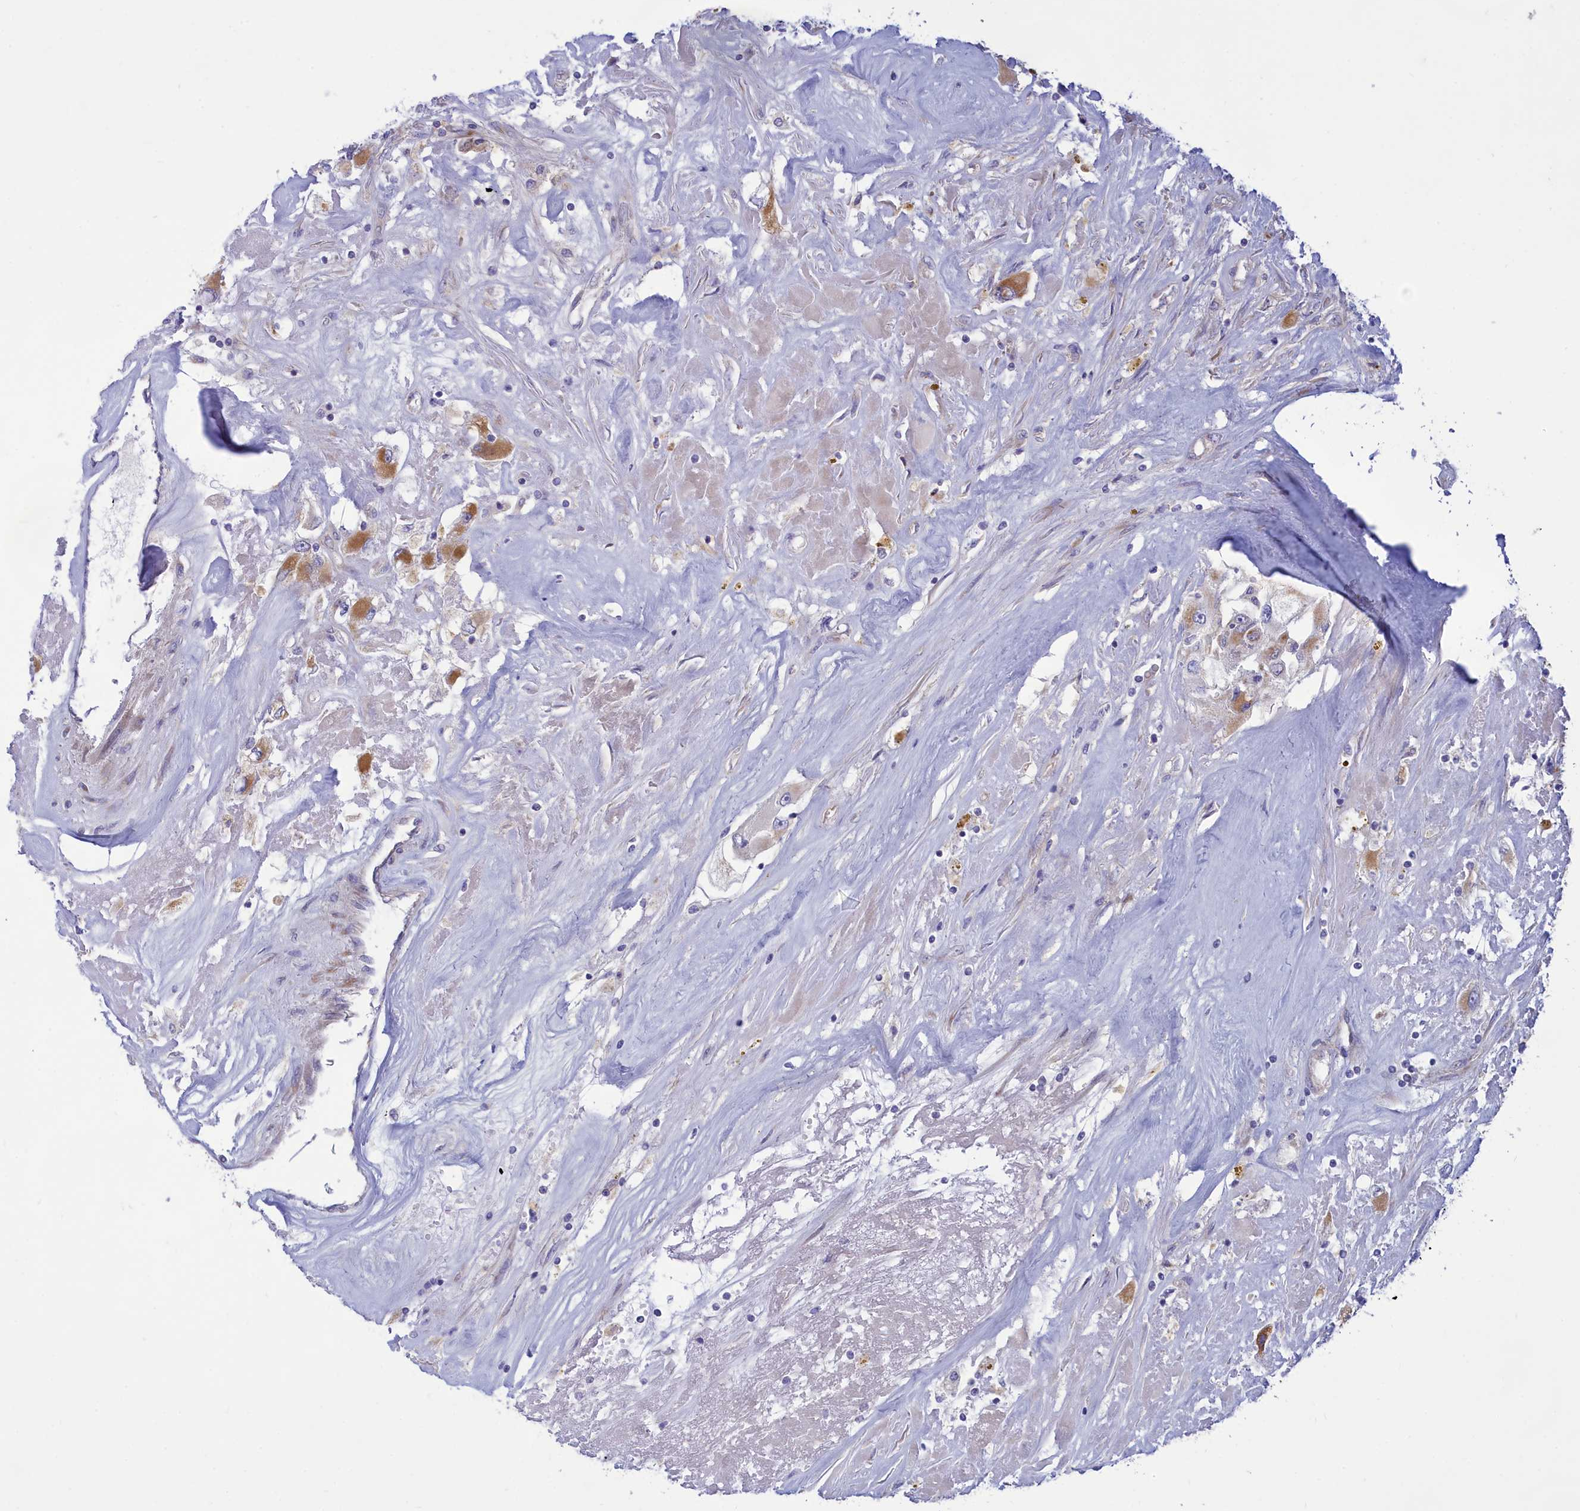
{"staining": {"intensity": "moderate", "quantity": "<25%", "location": "cytoplasmic/membranous"}, "tissue": "renal cancer", "cell_type": "Tumor cells", "image_type": "cancer", "snomed": [{"axis": "morphology", "description": "Adenocarcinoma, NOS"}, {"axis": "topography", "description": "Kidney"}], "caption": "IHC (DAB (3,3'-diaminobenzidine)) staining of human renal adenocarcinoma demonstrates moderate cytoplasmic/membranous protein positivity in approximately <25% of tumor cells. IHC stains the protein of interest in brown and the nuclei are stained blue.", "gene": "TMEM30B", "patient": {"sex": "female", "age": 52}}